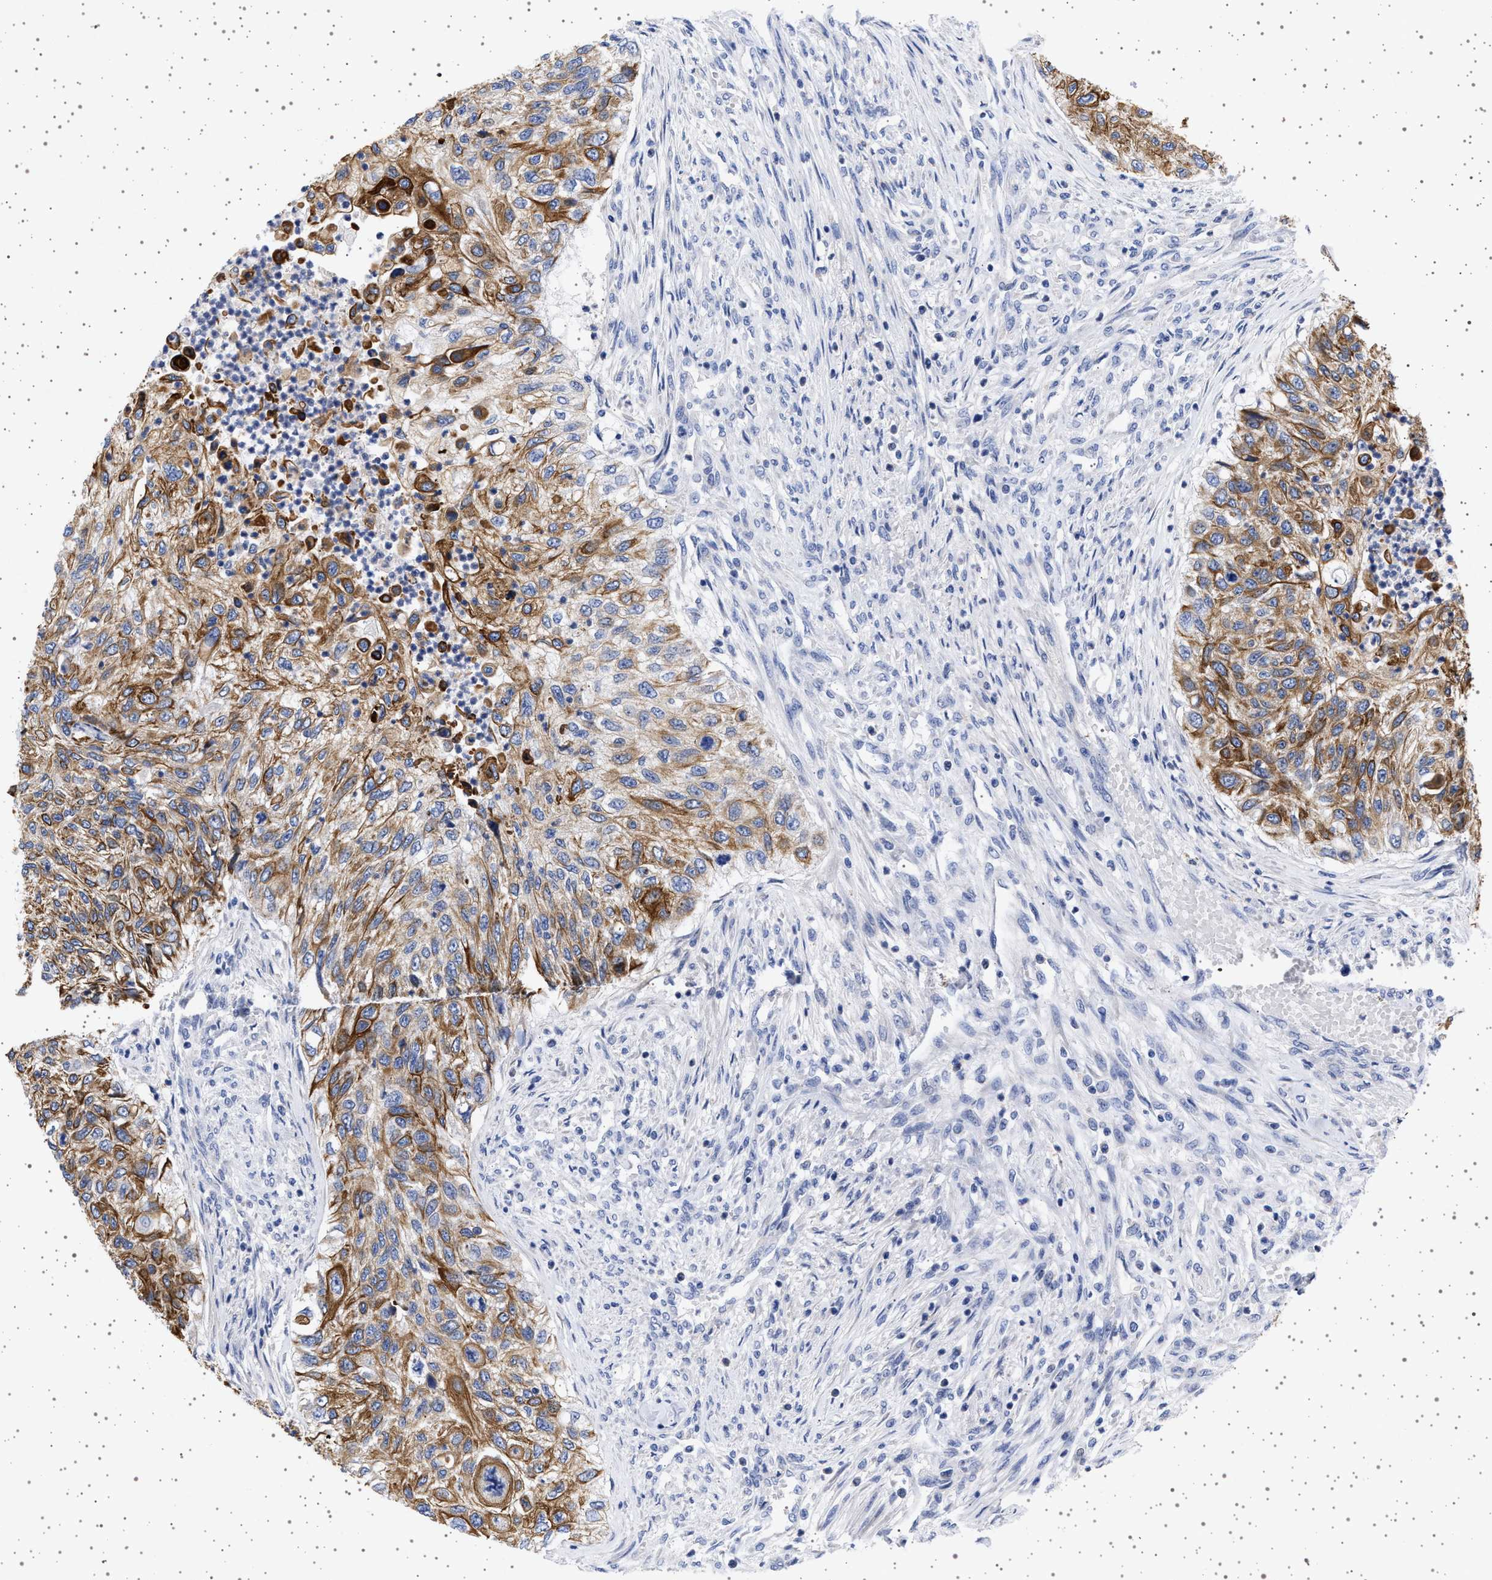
{"staining": {"intensity": "moderate", "quantity": ">75%", "location": "cytoplasmic/membranous"}, "tissue": "urothelial cancer", "cell_type": "Tumor cells", "image_type": "cancer", "snomed": [{"axis": "morphology", "description": "Urothelial carcinoma, High grade"}, {"axis": "topography", "description": "Urinary bladder"}], "caption": "Human urothelial cancer stained with a protein marker demonstrates moderate staining in tumor cells.", "gene": "TRMT10B", "patient": {"sex": "female", "age": 60}}